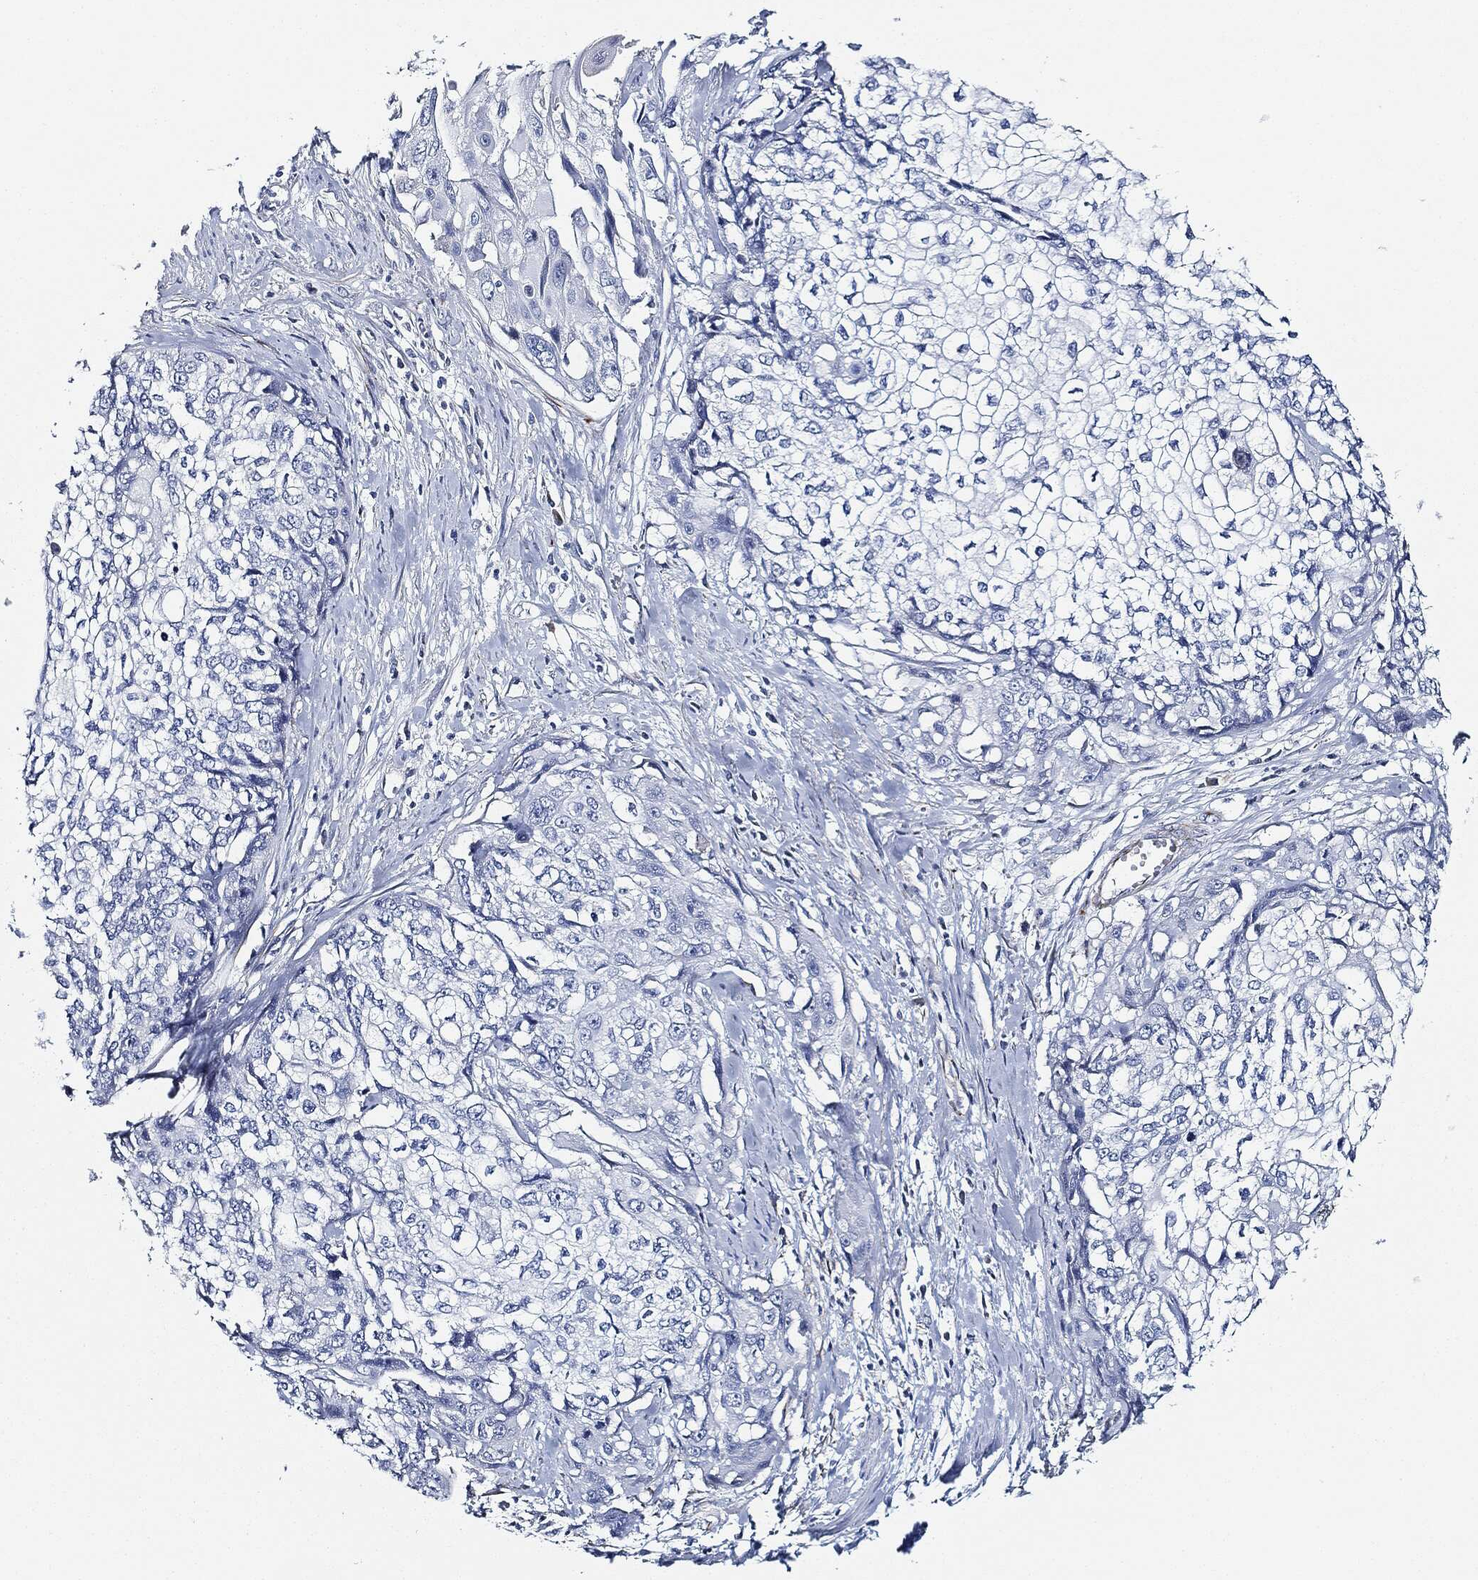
{"staining": {"intensity": "negative", "quantity": "none", "location": "none"}, "tissue": "cervical cancer", "cell_type": "Tumor cells", "image_type": "cancer", "snomed": [{"axis": "morphology", "description": "Squamous cell carcinoma, NOS"}, {"axis": "topography", "description": "Cervix"}], "caption": "Tumor cells are negative for protein expression in human squamous cell carcinoma (cervical).", "gene": "THSD1", "patient": {"sex": "female", "age": 58}}